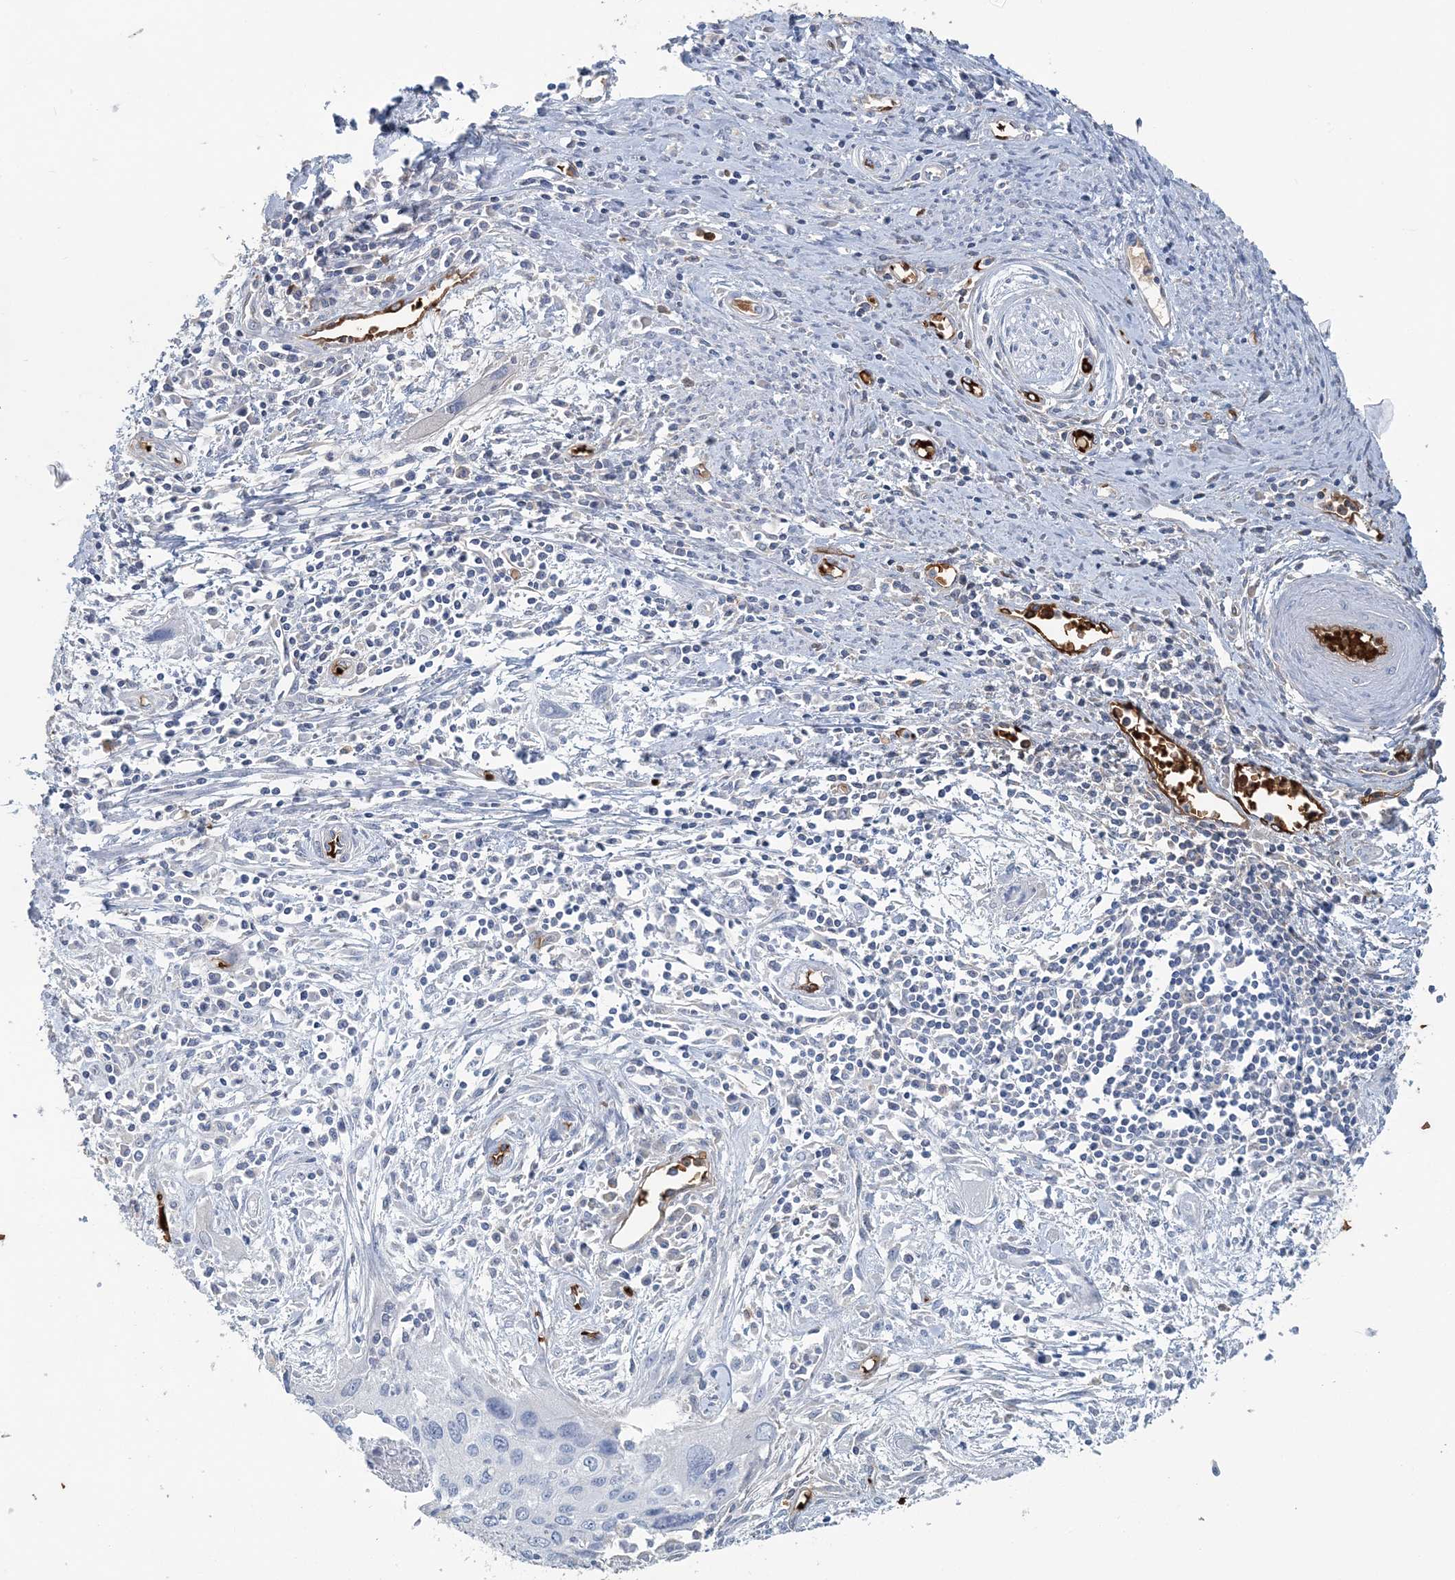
{"staining": {"intensity": "negative", "quantity": "none", "location": "none"}, "tissue": "cervical cancer", "cell_type": "Tumor cells", "image_type": "cancer", "snomed": [{"axis": "morphology", "description": "Squamous cell carcinoma, NOS"}, {"axis": "topography", "description": "Cervix"}], "caption": "This is an immunohistochemistry (IHC) histopathology image of human cervical squamous cell carcinoma. There is no staining in tumor cells.", "gene": "HBD", "patient": {"sex": "female", "age": 55}}